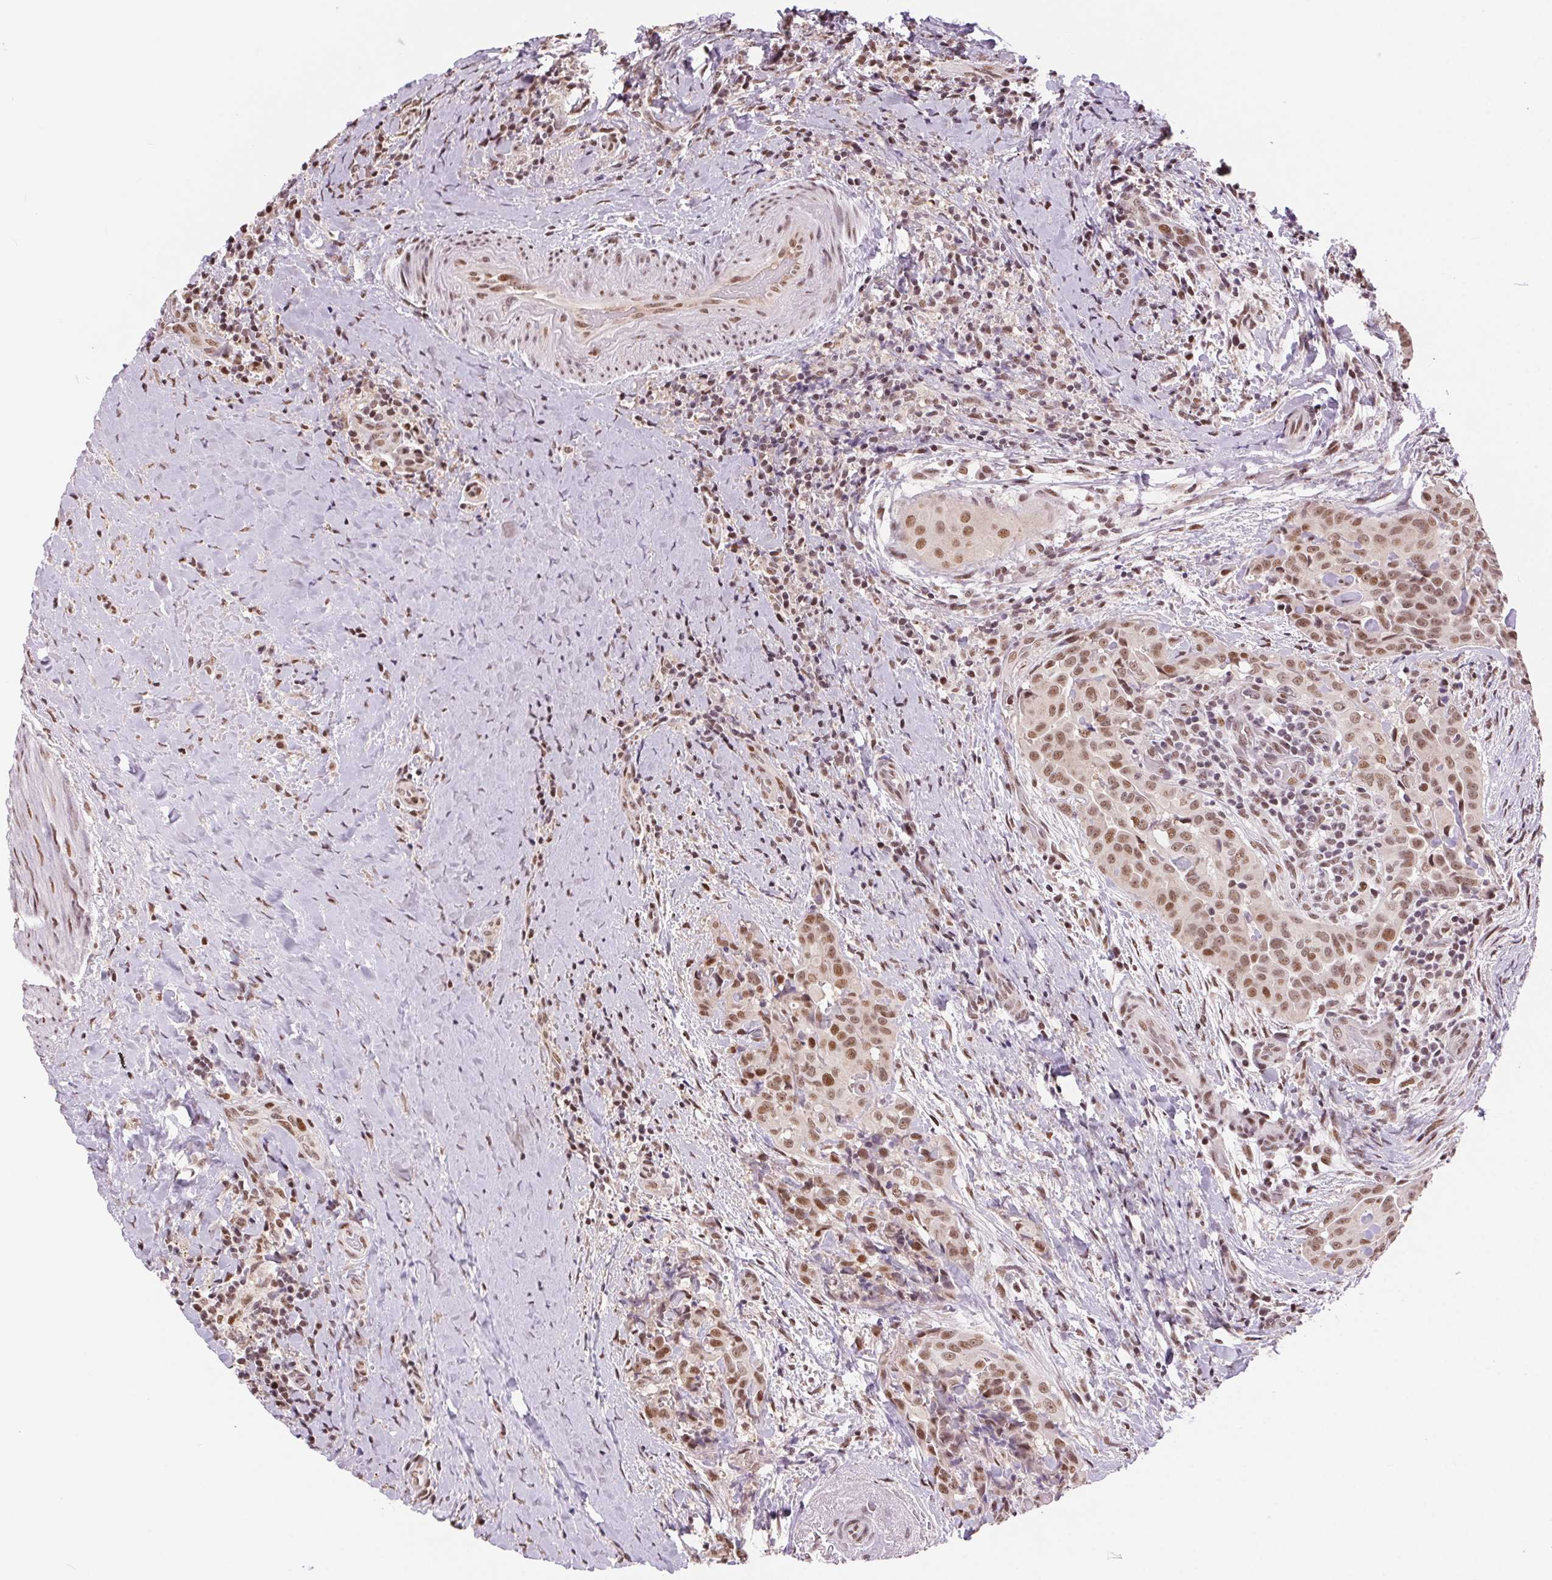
{"staining": {"intensity": "moderate", "quantity": ">75%", "location": "nuclear"}, "tissue": "thyroid cancer", "cell_type": "Tumor cells", "image_type": "cancer", "snomed": [{"axis": "morphology", "description": "Papillary adenocarcinoma, NOS"}, {"axis": "morphology", "description": "Papillary adenoma metastatic"}, {"axis": "topography", "description": "Thyroid gland"}], "caption": "IHC of human thyroid cancer (papillary adenoma metastatic) exhibits medium levels of moderate nuclear staining in approximately >75% of tumor cells.", "gene": "RAD23A", "patient": {"sex": "female", "age": 50}}